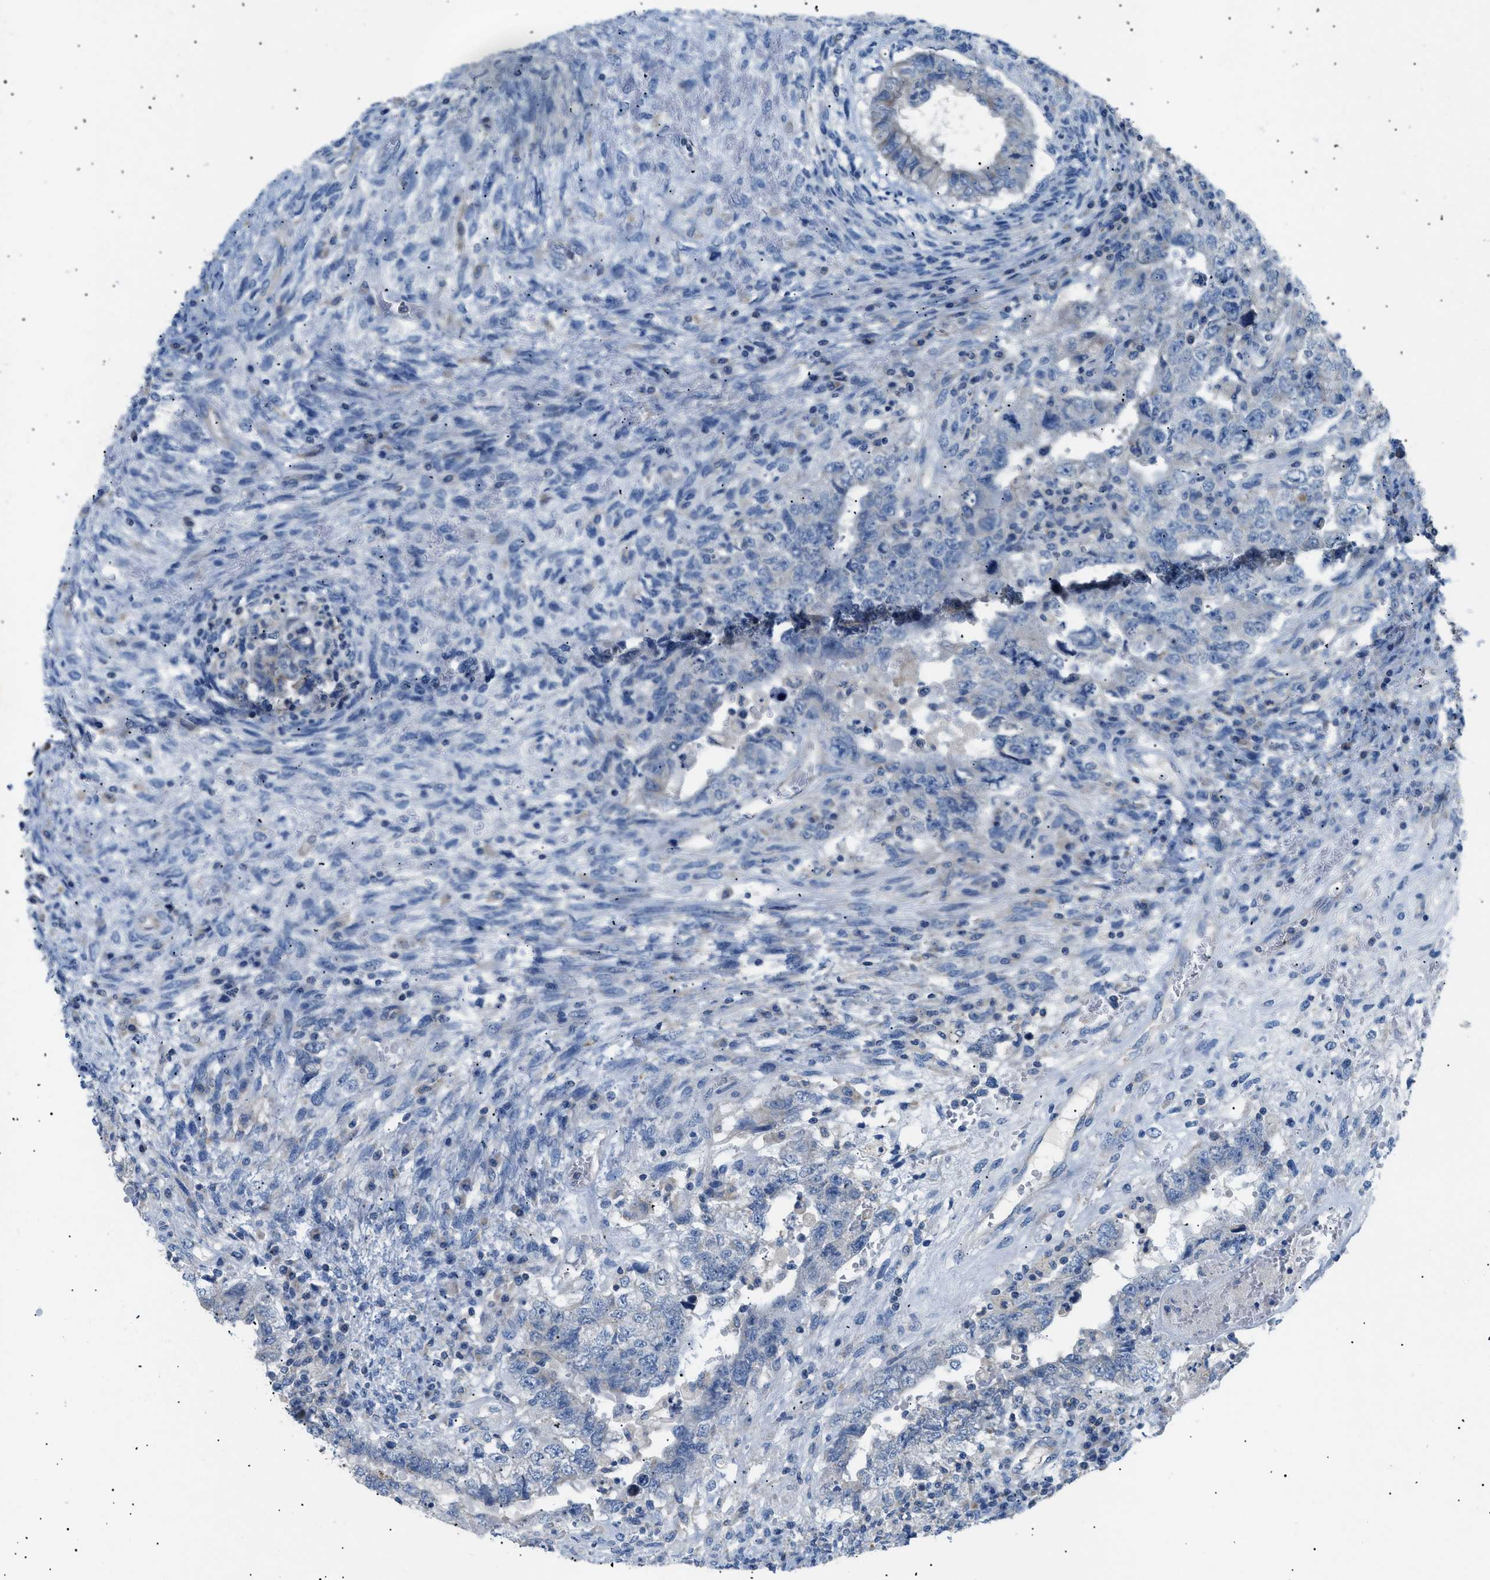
{"staining": {"intensity": "negative", "quantity": "none", "location": "none"}, "tissue": "testis cancer", "cell_type": "Tumor cells", "image_type": "cancer", "snomed": [{"axis": "morphology", "description": "Carcinoma, Embryonal, NOS"}, {"axis": "topography", "description": "Testis"}], "caption": "Testis embryonal carcinoma was stained to show a protein in brown. There is no significant positivity in tumor cells.", "gene": "ILDR1", "patient": {"sex": "male", "age": 26}}